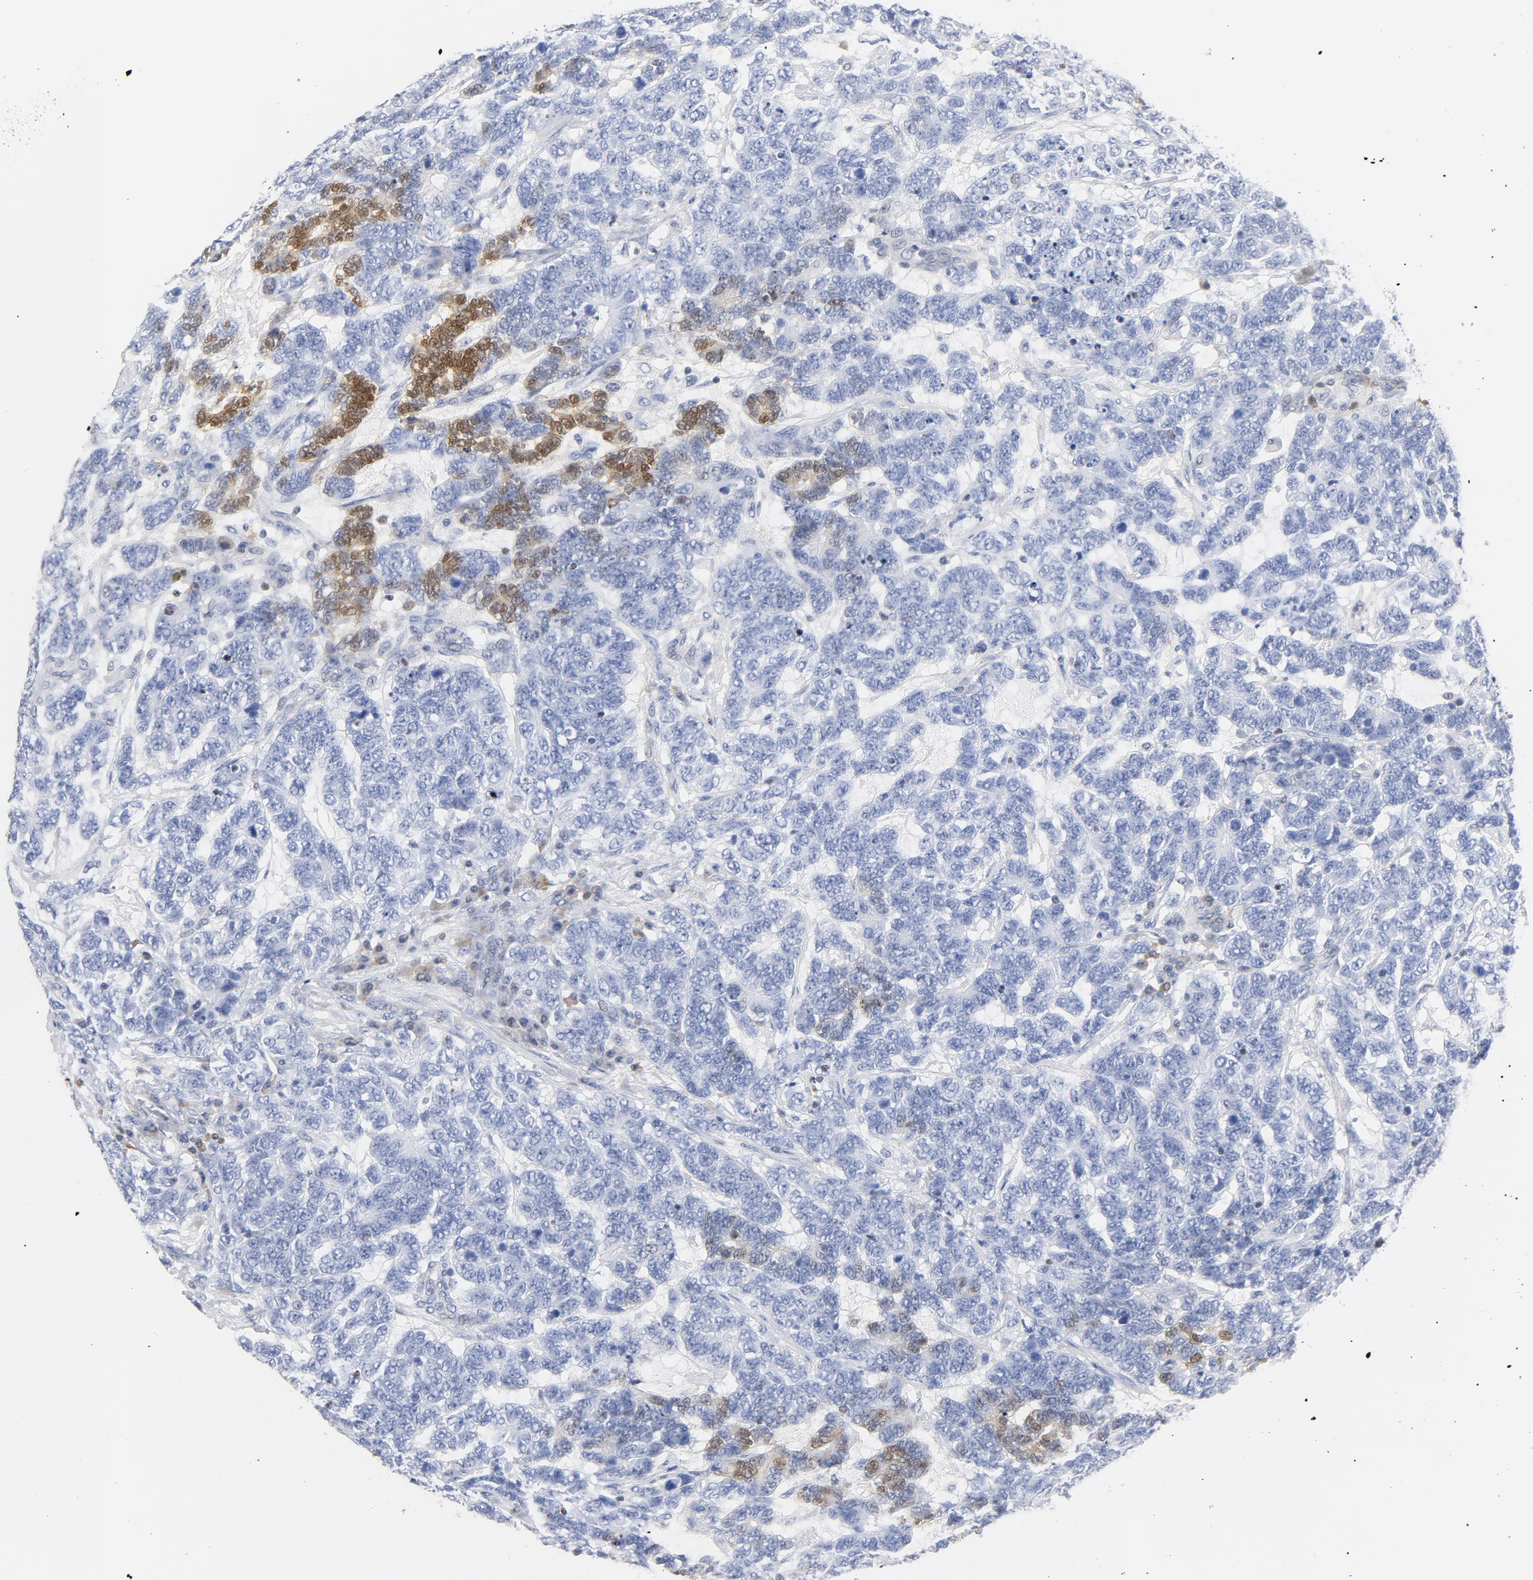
{"staining": {"intensity": "strong", "quantity": "<25%", "location": "cytoplasmic/membranous"}, "tissue": "testis cancer", "cell_type": "Tumor cells", "image_type": "cancer", "snomed": [{"axis": "morphology", "description": "Carcinoma, Embryonal, NOS"}, {"axis": "topography", "description": "Testis"}], "caption": "Protein expression analysis of human testis embryonal carcinoma reveals strong cytoplasmic/membranous expression in approximately <25% of tumor cells.", "gene": "CDKN1B", "patient": {"sex": "male", "age": 26}}